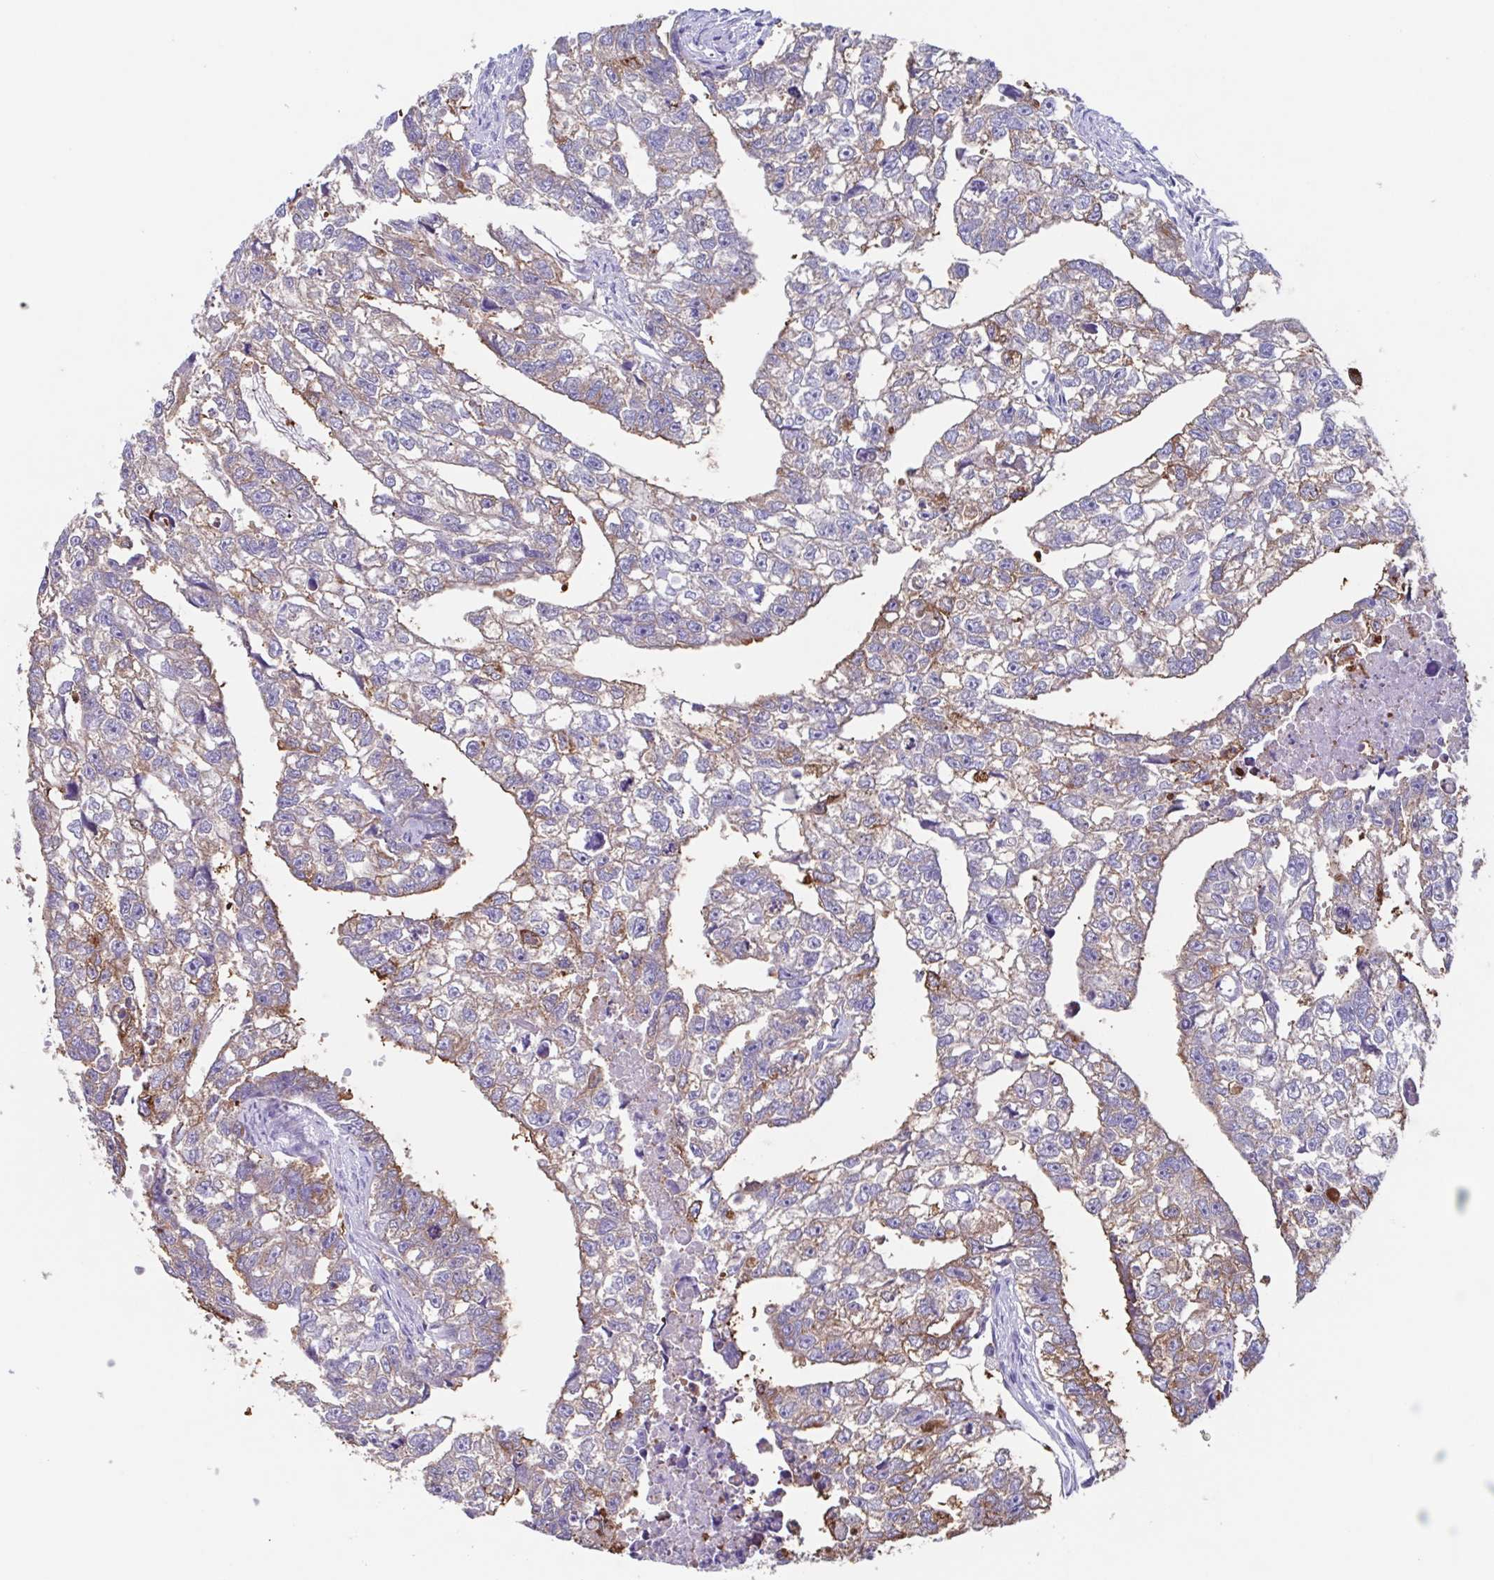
{"staining": {"intensity": "weak", "quantity": "<25%", "location": "cytoplasmic/membranous"}, "tissue": "testis cancer", "cell_type": "Tumor cells", "image_type": "cancer", "snomed": [{"axis": "morphology", "description": "Carcinoma, Embryonal, NOS"}, {"axis": "morphology", "description": "Teratoma, malignant, NOS"}, {"axis": "topography", "description": "Testis"}], "caption": "Immunohistochemical staining of human testis cancer displays no significant staining in tumor cells.", "gene": "TPD52", "patient": {"sex": "male", "age": 44}}